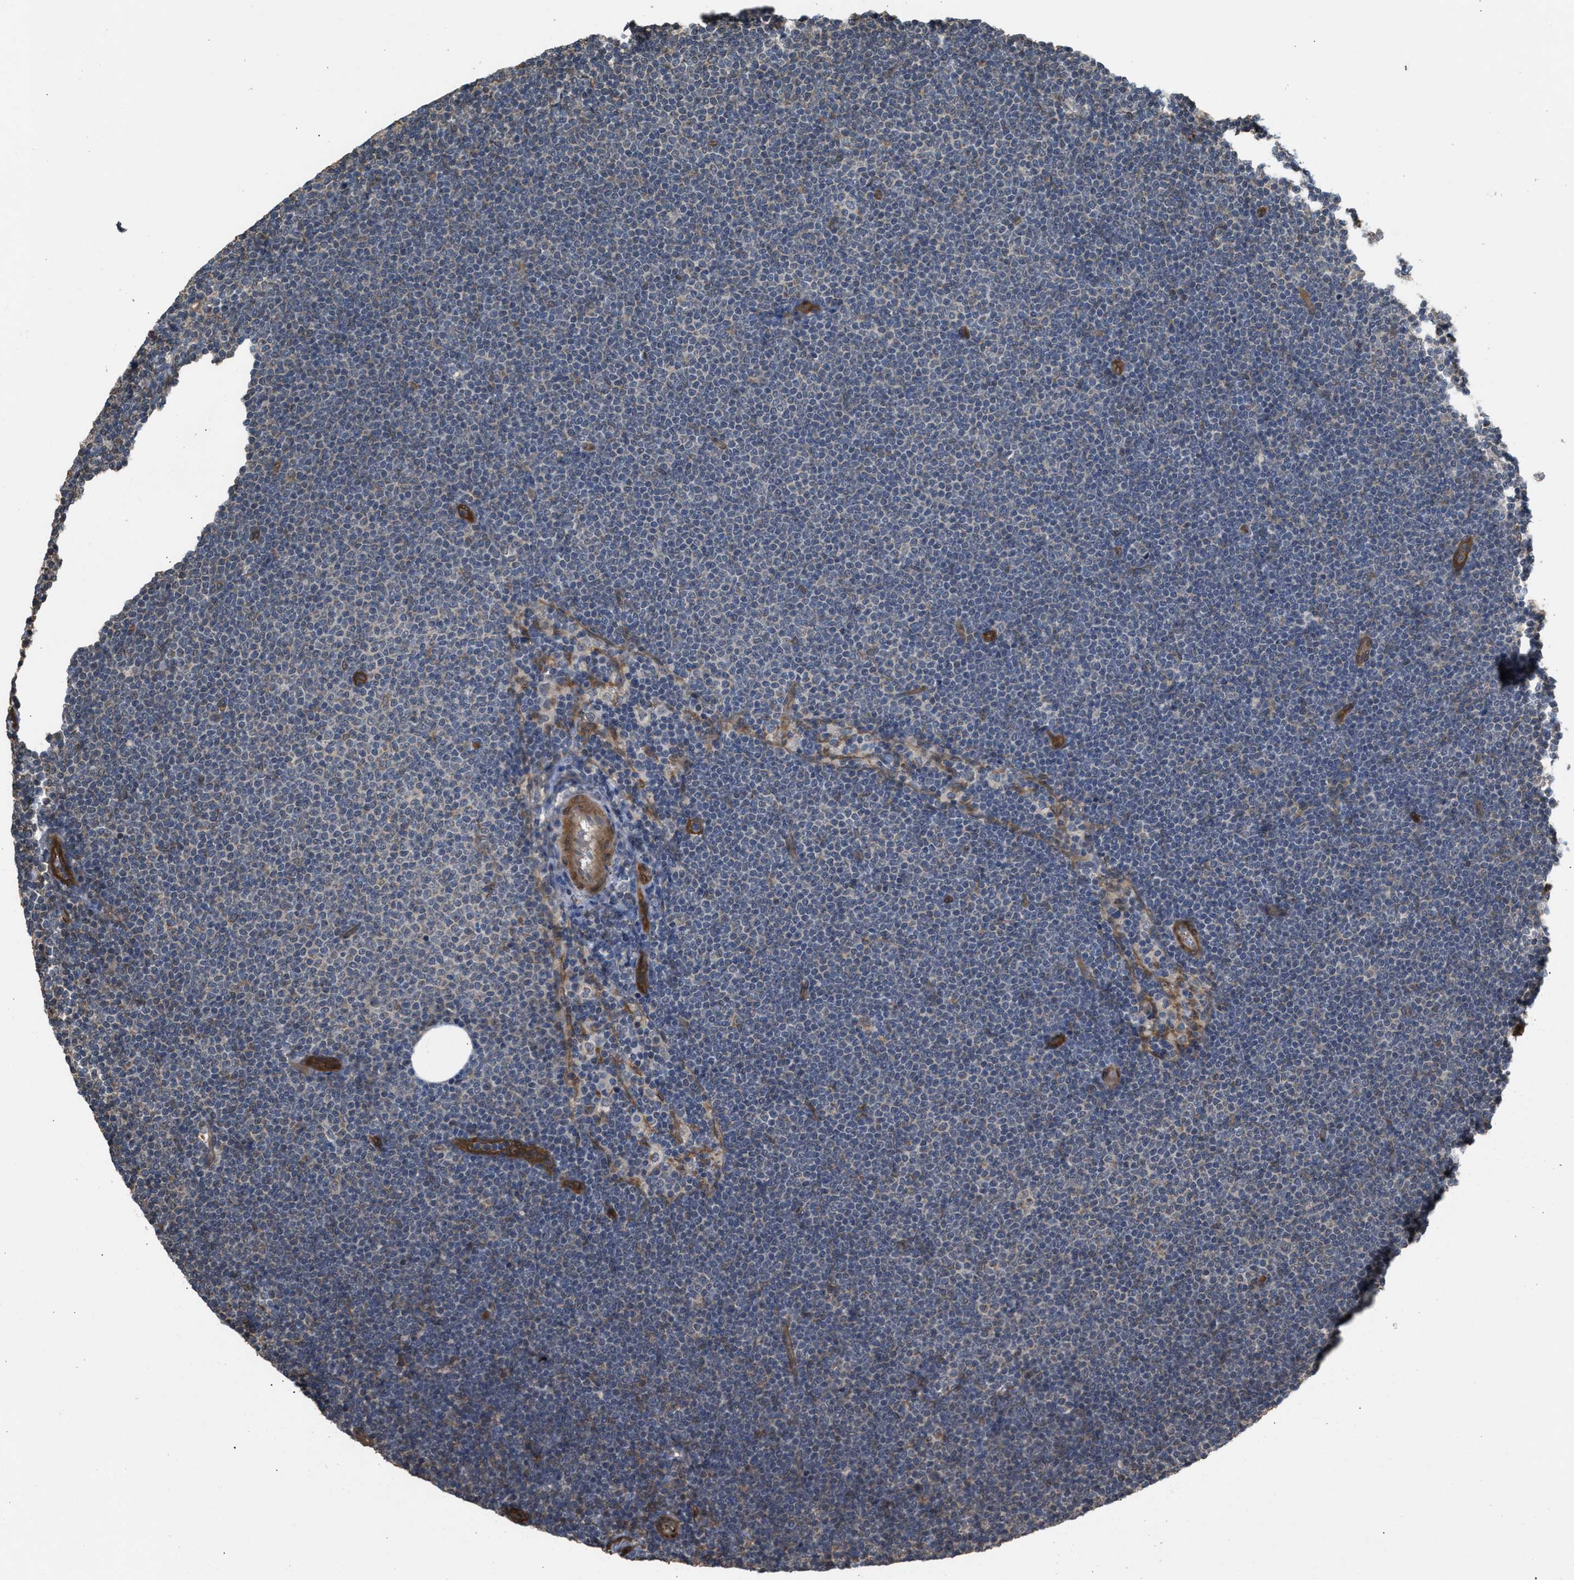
{"staining": {"intensity": "negative", "quantity": "none", "location": "none"}, "tissue": "lymphoma", "cell_type": "Tumor cells", "image_type": "cancer", "snomed": [{"axis": "morphology", "description": "Malignant lymphoma, non-Hodgkin's type, Low grade"}, {"axis": "topography", "description": "Lymph node"}], "caption": "Lymphoma was stained to show a protein in brown. There is no significant positivity in tumor cells.", "gene": "BAG3", "patient": {"sex": "female", "age": 53}}